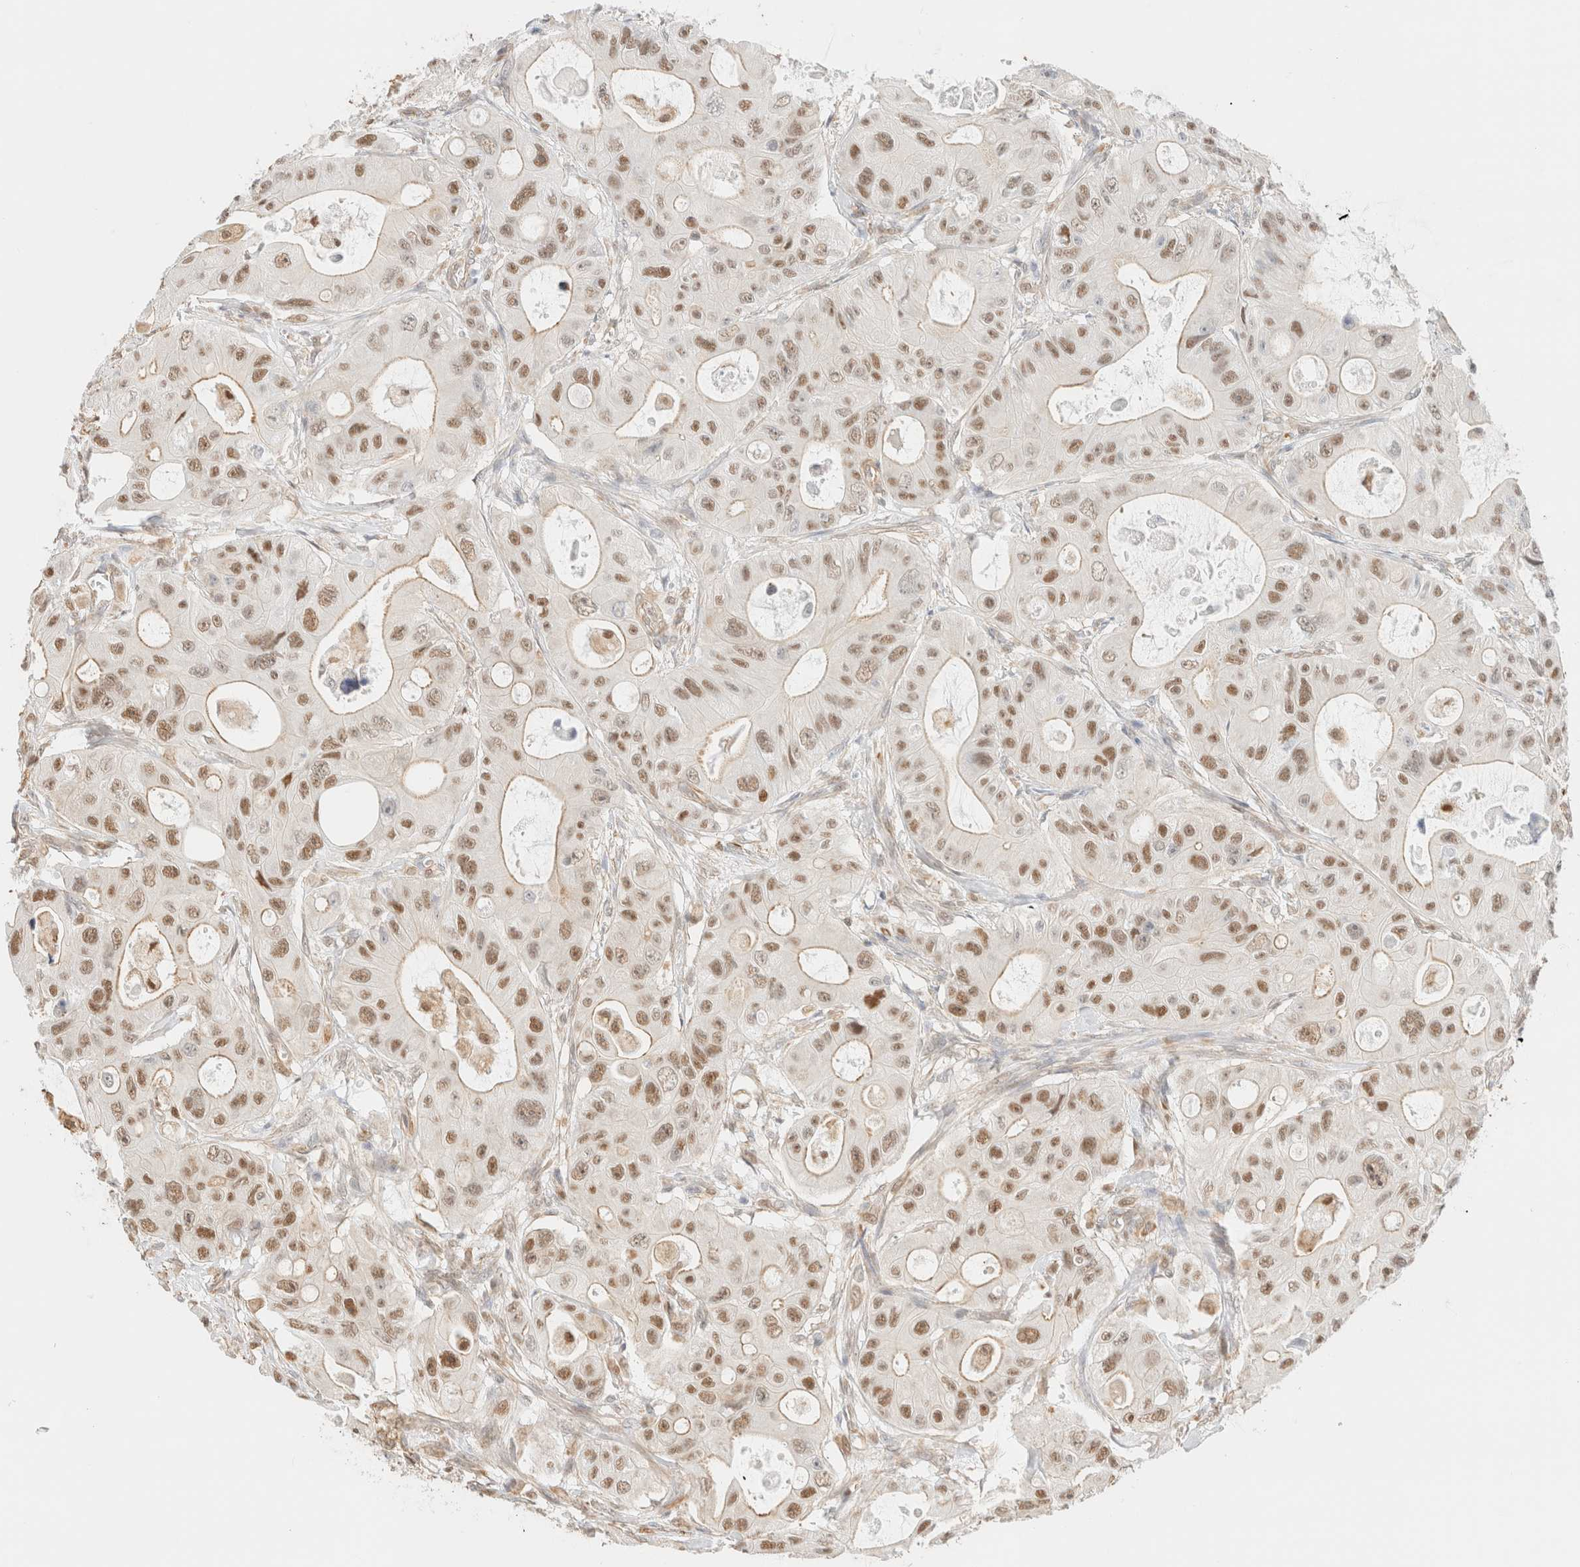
{"staining": {"intensity": "moderate", "quantity": "<25%", "location": "cytoplasmic/membranous,nuclear"}, "tissue": "colorectal cancer", "cell_type": "Tumor cells", "image_type": "cancer", "snomed": [{"axis": "morphology", "description": "Adenocarcinoma, NOS"}, {"axis": "topography", "description": "Colon"}], "caption": "A brown stain highlights moderate cytoplasmic/membranous and nuclear positivity of a protein in human colorectal adenocarcinoma tumor cells. (DAB (3,3'-diaminobenzidine) IHC, brown staining for protein, blue staining for nuclei).", "gene": "ARID5A", "patient": {"sex": "female", "age": 46}}